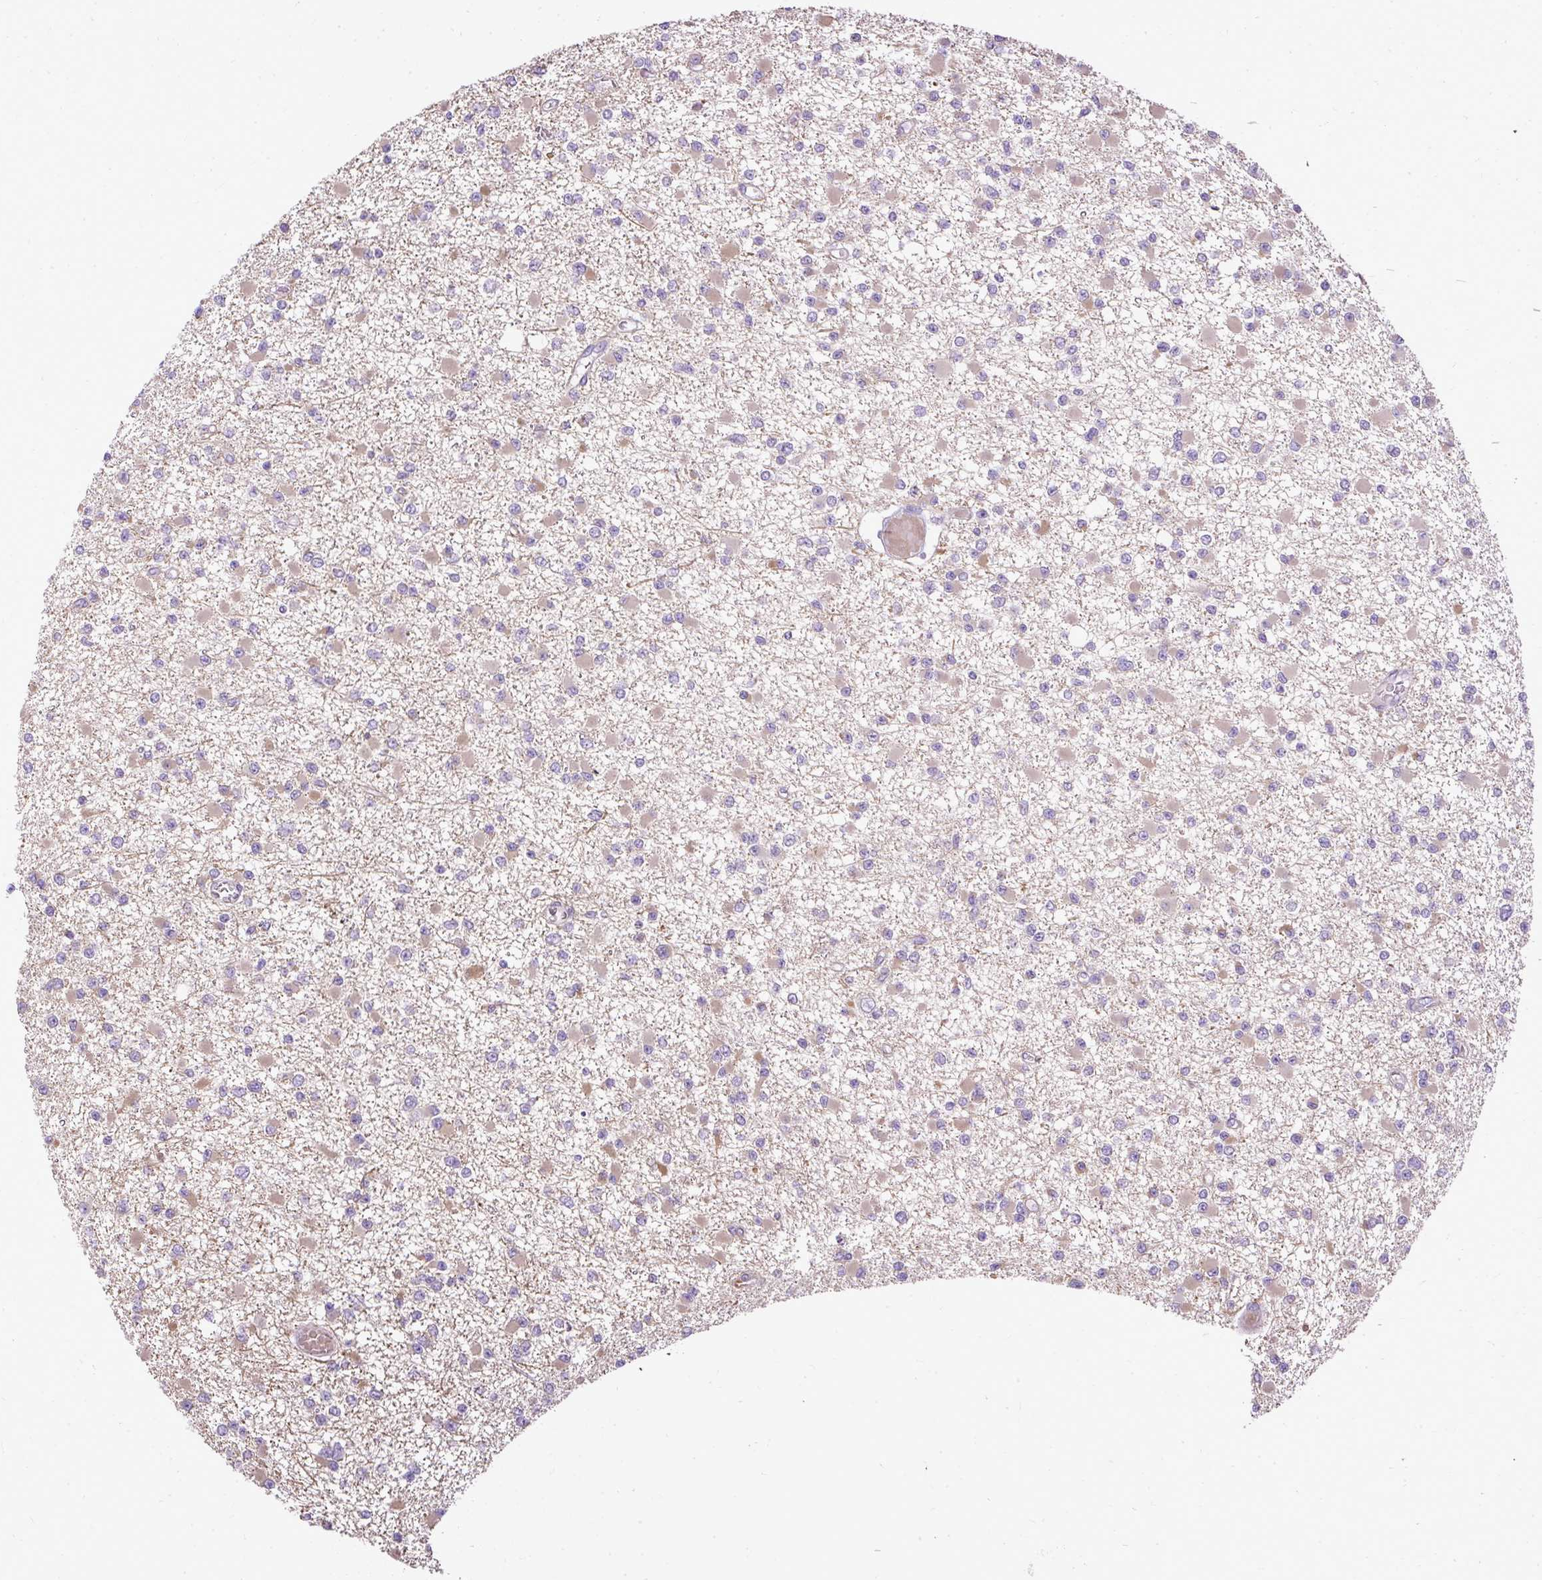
{"staining": {"intensity": "weak", "quantity": ">75%", "location": "cytoplasmic/membranous"}, "tissue": "glioma", "cell_type": "Tumor cells", "image_type": "cancer", "snomed": [{"axis": "morphology", "description": "Glioma, malignant, Low grade"}, {"axis": "topography", "description": "Brain"}], "caption": "The immunohistochemical stain labels weak cytoplasmic/membranous expression in tumor cells of glioma tissue. The protein of interest is stained brown, and the nuclei are stained in blue (DAB IHC with brightfield microscopy, high magnification).", "gene": "FAM149A", "patient": {"sex": "female", "age": 22}}